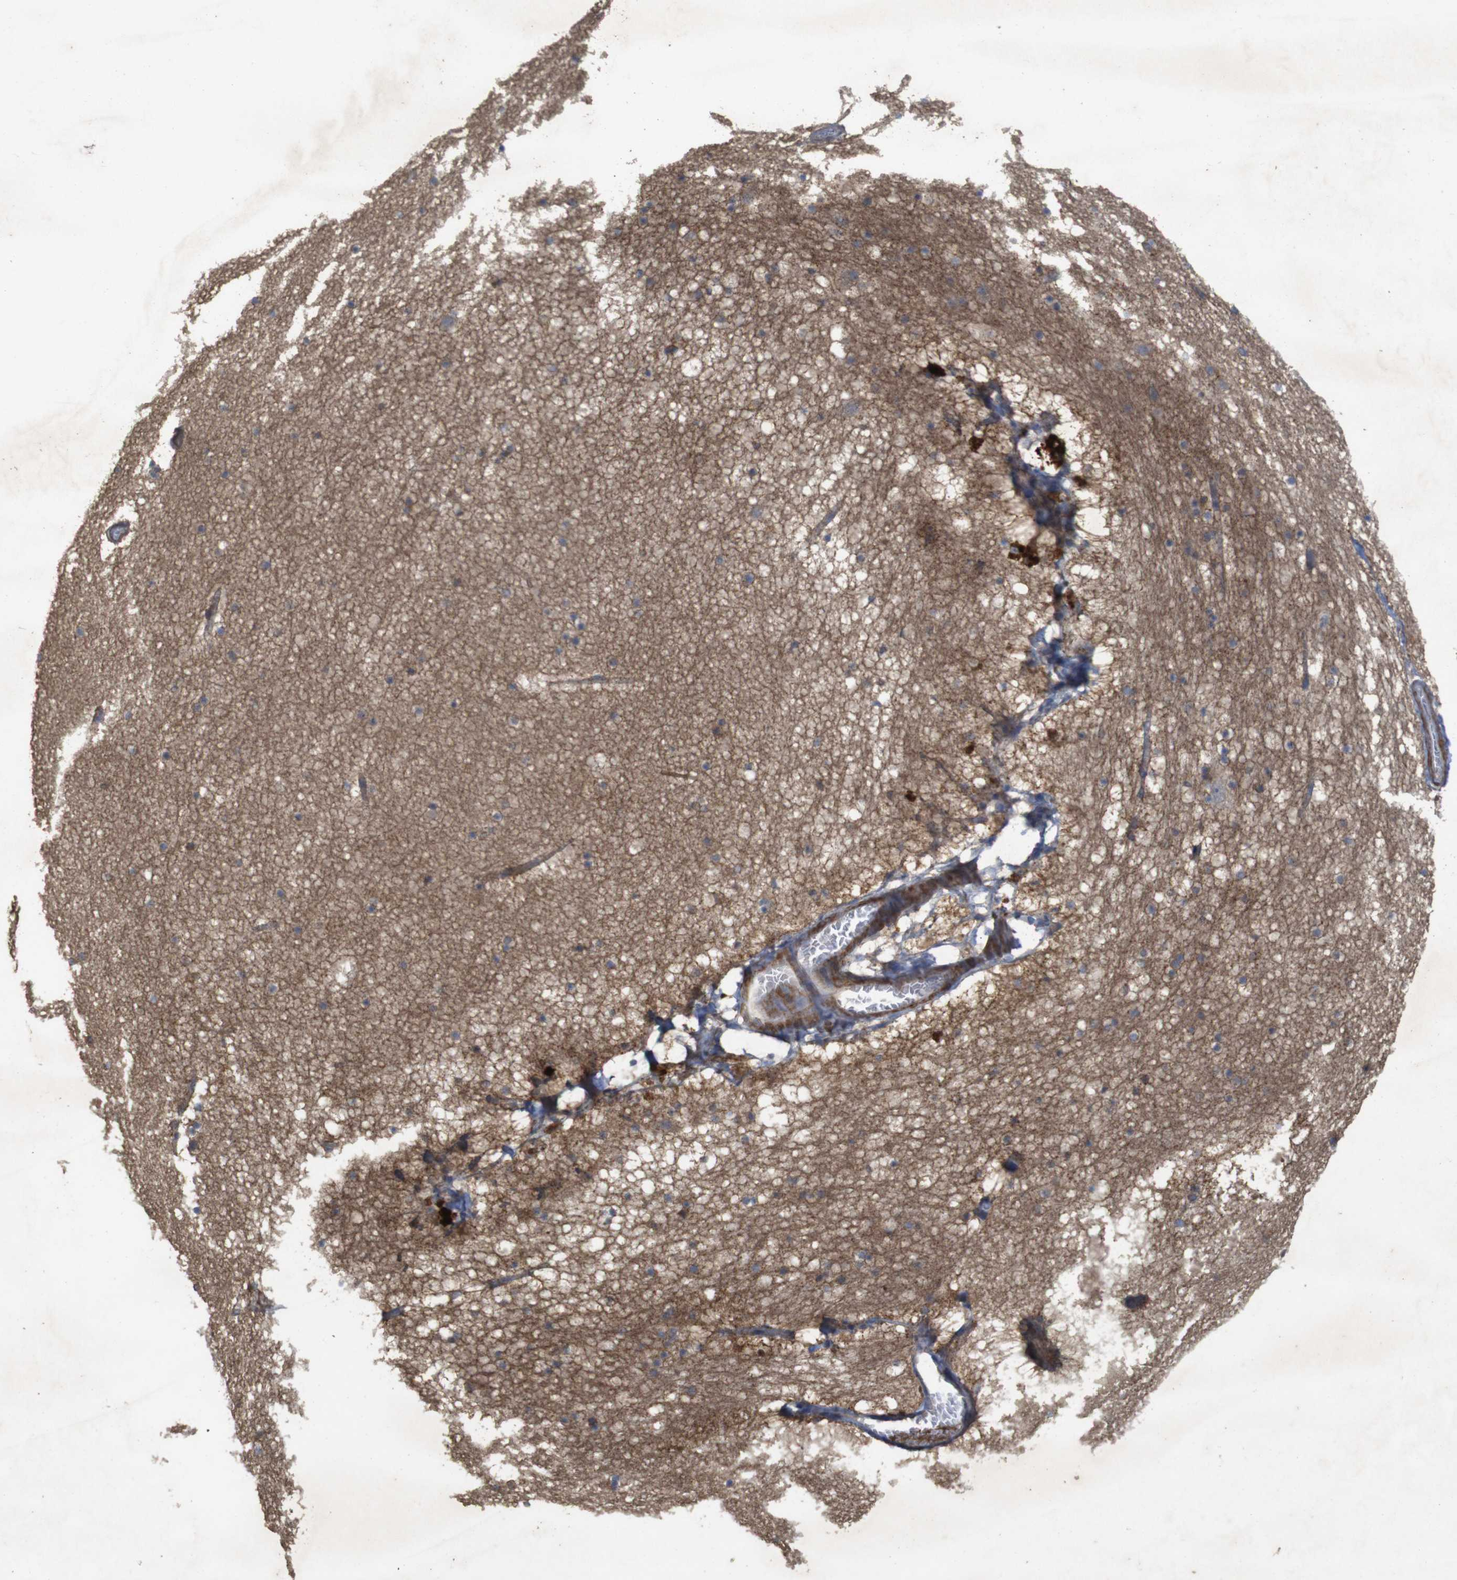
{"staining": {"intensity": "moderate", "quantity": "25%-75%", "location": "cytoplasmic/membranous"}, "tissue": "hippocampus", "cell_type": "Glial cells", "image_type": "normal", "snomed": [{"axis": "morphology", "description": "Normal tissue, NOS"}, {"axis": "topography", "description": "Hippocampus"}], "caption": "Hippocampus stained with DAB IHC demonstrates medium levels of moderate cytoplasmic/membranous staining in about 25%-75% of glial cells.", "gene": "KCNS3", "patient": {"sex": "male", "age": 45}}